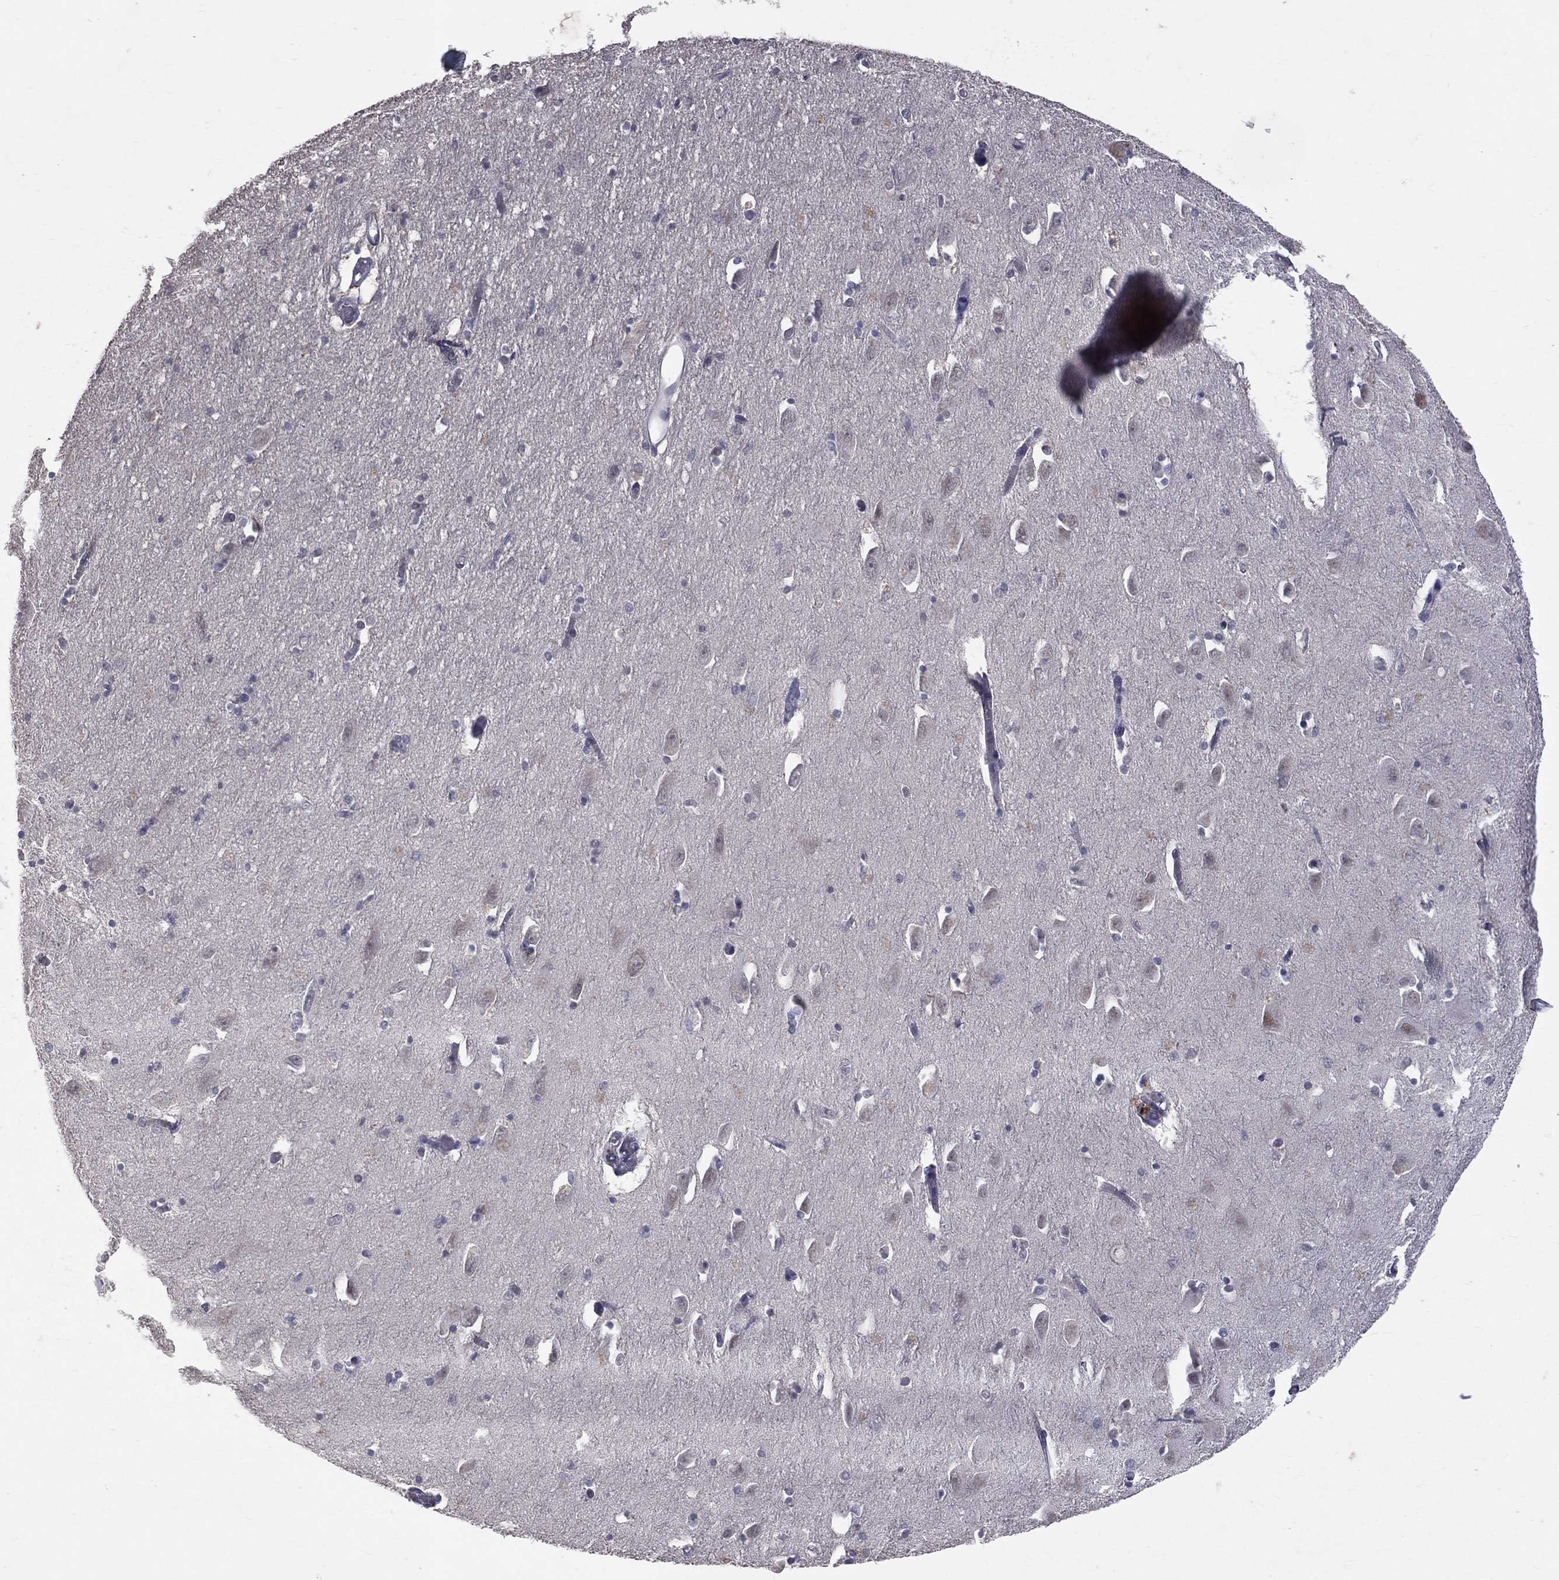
{"staining": {"intensity": "negative", "quantity": "none", "location": "none"}, "tissue": "hippocampus", "cell_type": "Glial cells", "image_type": "normal", "snomed": [{"axis": "morphology", "description": "Normal tissue, NOS"}, {"axis": "topography", "description": "Lateral ventricle wall"}, {"axis": "topography", "description": "Hippocampus"}], "caption": "An immunohistochemistry (IHC) micrograph of normal hippocampus is shown. There is no staining in glial cells of hippocampus. (DAB (3,3'-diaminobenzidine) IHC visualized using brightfield microscopy, high magnification).", "gene": "DSG4", "patient": {"sex": "female", "age": 63}}